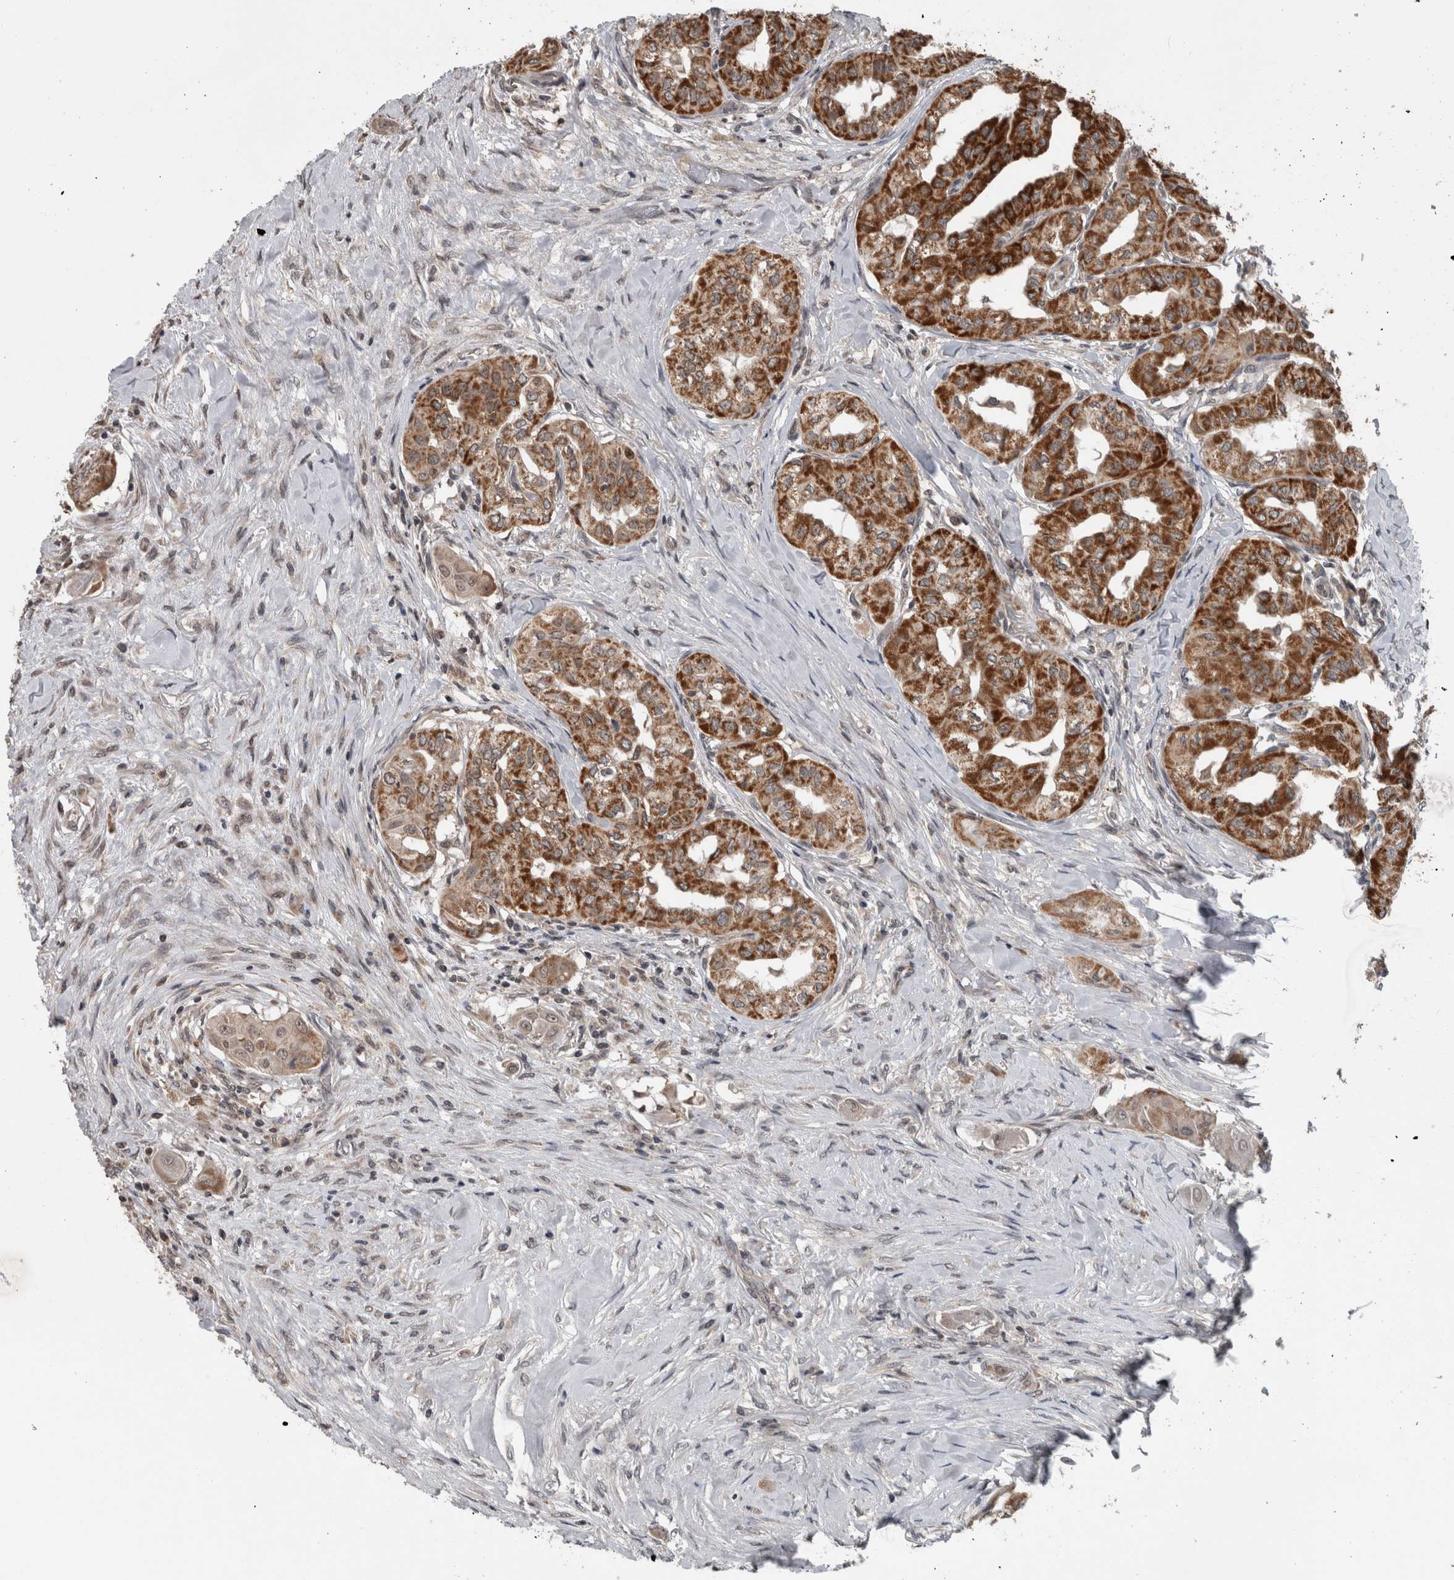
{"staining": {"intensity": "strong", "quantity": ">75%", "location": "cytoplasmic/membranous"}, "tissue": "thyroid cancer", "cell_type": "Tumor cells", "image_type": "cancer", "snomed": [{"axis": "morphology", "description": "Papillary adenocarcinoma, NOS"}, {"axis": "topography", "description": "Thyroid gland"}], "caption": "Protein staining of thyroid cancer (papillary adenocarcinoma) tissue demonstrates strong cytoplasmic/membranous staining in approximately >75% of tumor cells. Ihc stains the protein of interest in brown and the nuclei are stained blue.", "gene": "ENY2", "patient": {"sex": "female", "age": 59}}